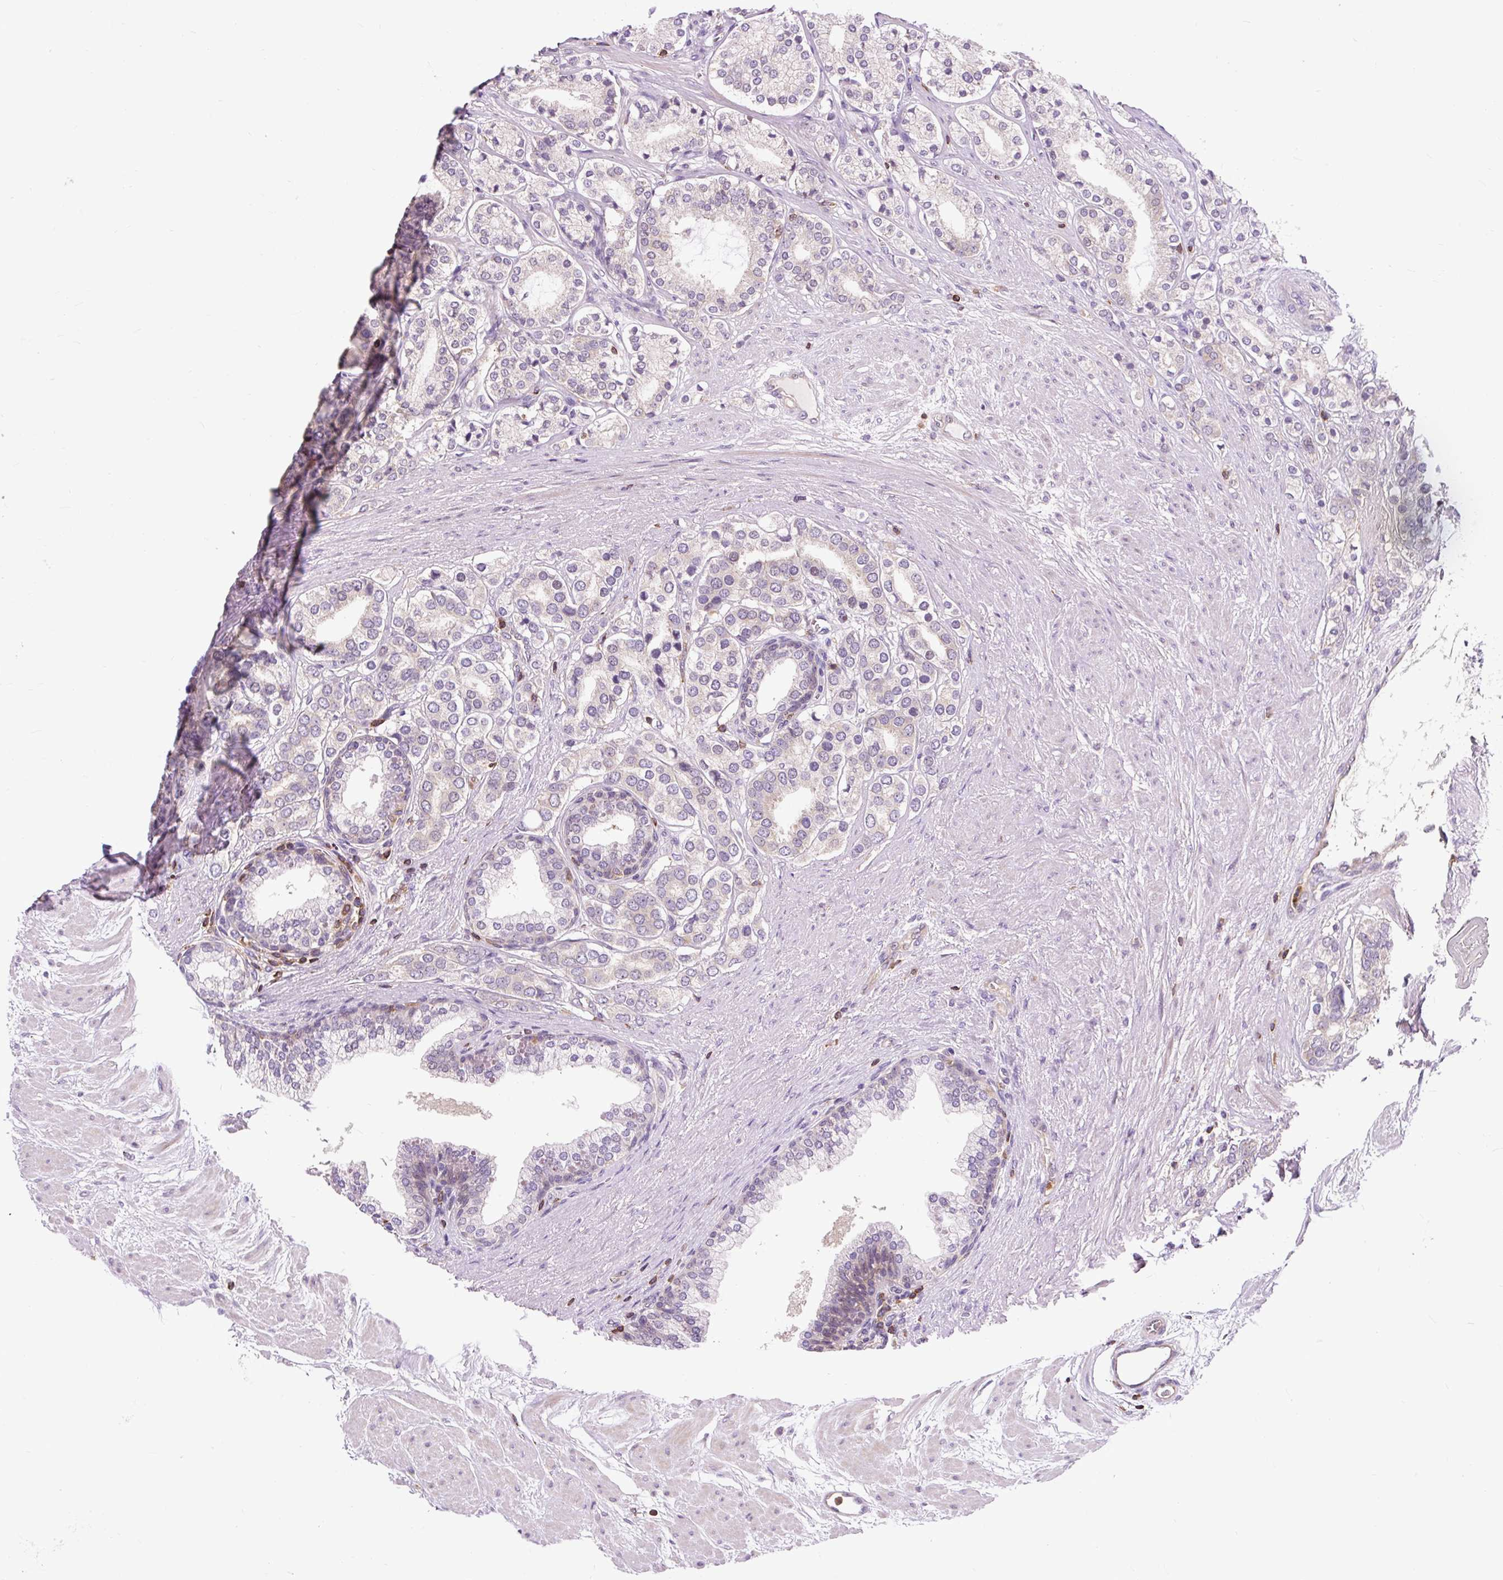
{"staining": {"intensity": "negative", "quantity": "none", "location": "none"}, "tissue": "prostate cancer", "cell_type": "Tumor cells", "image_type": "cancer", "snomed": [{"axis": "morphology", "description": "Adenocarcinoma, High grade"}, {"axis": "topography", "description": "Prostate"}], "caption": "An image of adenocarcinoma (high-grade) (prostate) stained for a protein shows no brown staining in tumor cells.", "gene": "CISD3", "patient": {"sex": "male", "age": 58}}